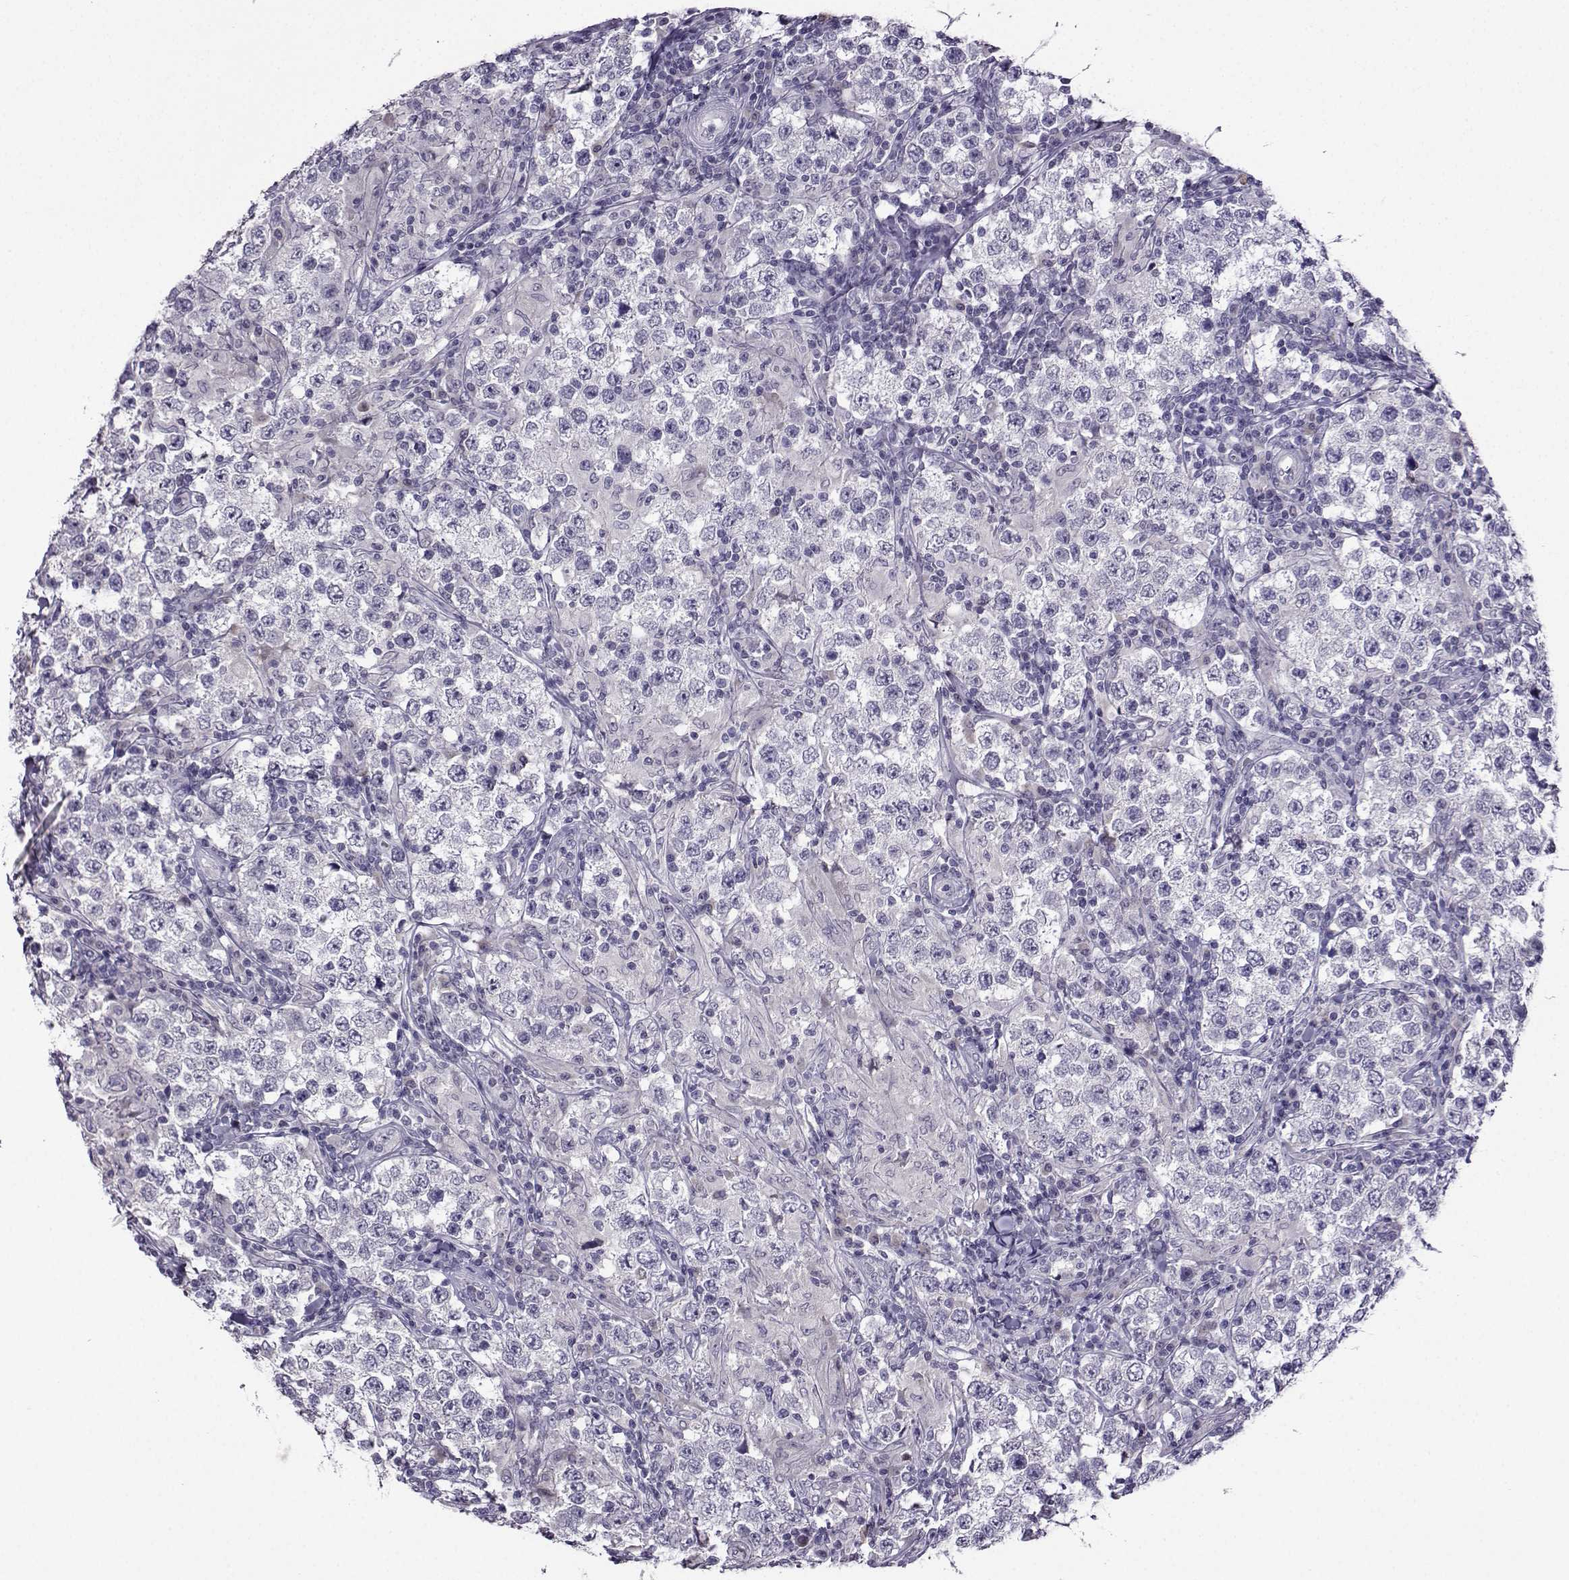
{"staining": {"intensity": "negative", "quantity": "none", "location": "none"}, "tissue": "testis cancer", "cell_type": "Tumor cells", "image_type": "cancer", "snomed": [{"axis": "morphology", "description": "Seminoma, NOS"}, {"axis": "morphology", "description": "Carcinoma, Embryonal, NOS"}, {"axis": "topography", "description": "Testis"}], "caption": "An immunohistochemistry (IHC) histopathology image of testis seminoma is shown. There is no staining in tumor cells of testis seminoma.", "gene": "CRYBB1", "patient": {"sex": "male", "age": 41}}